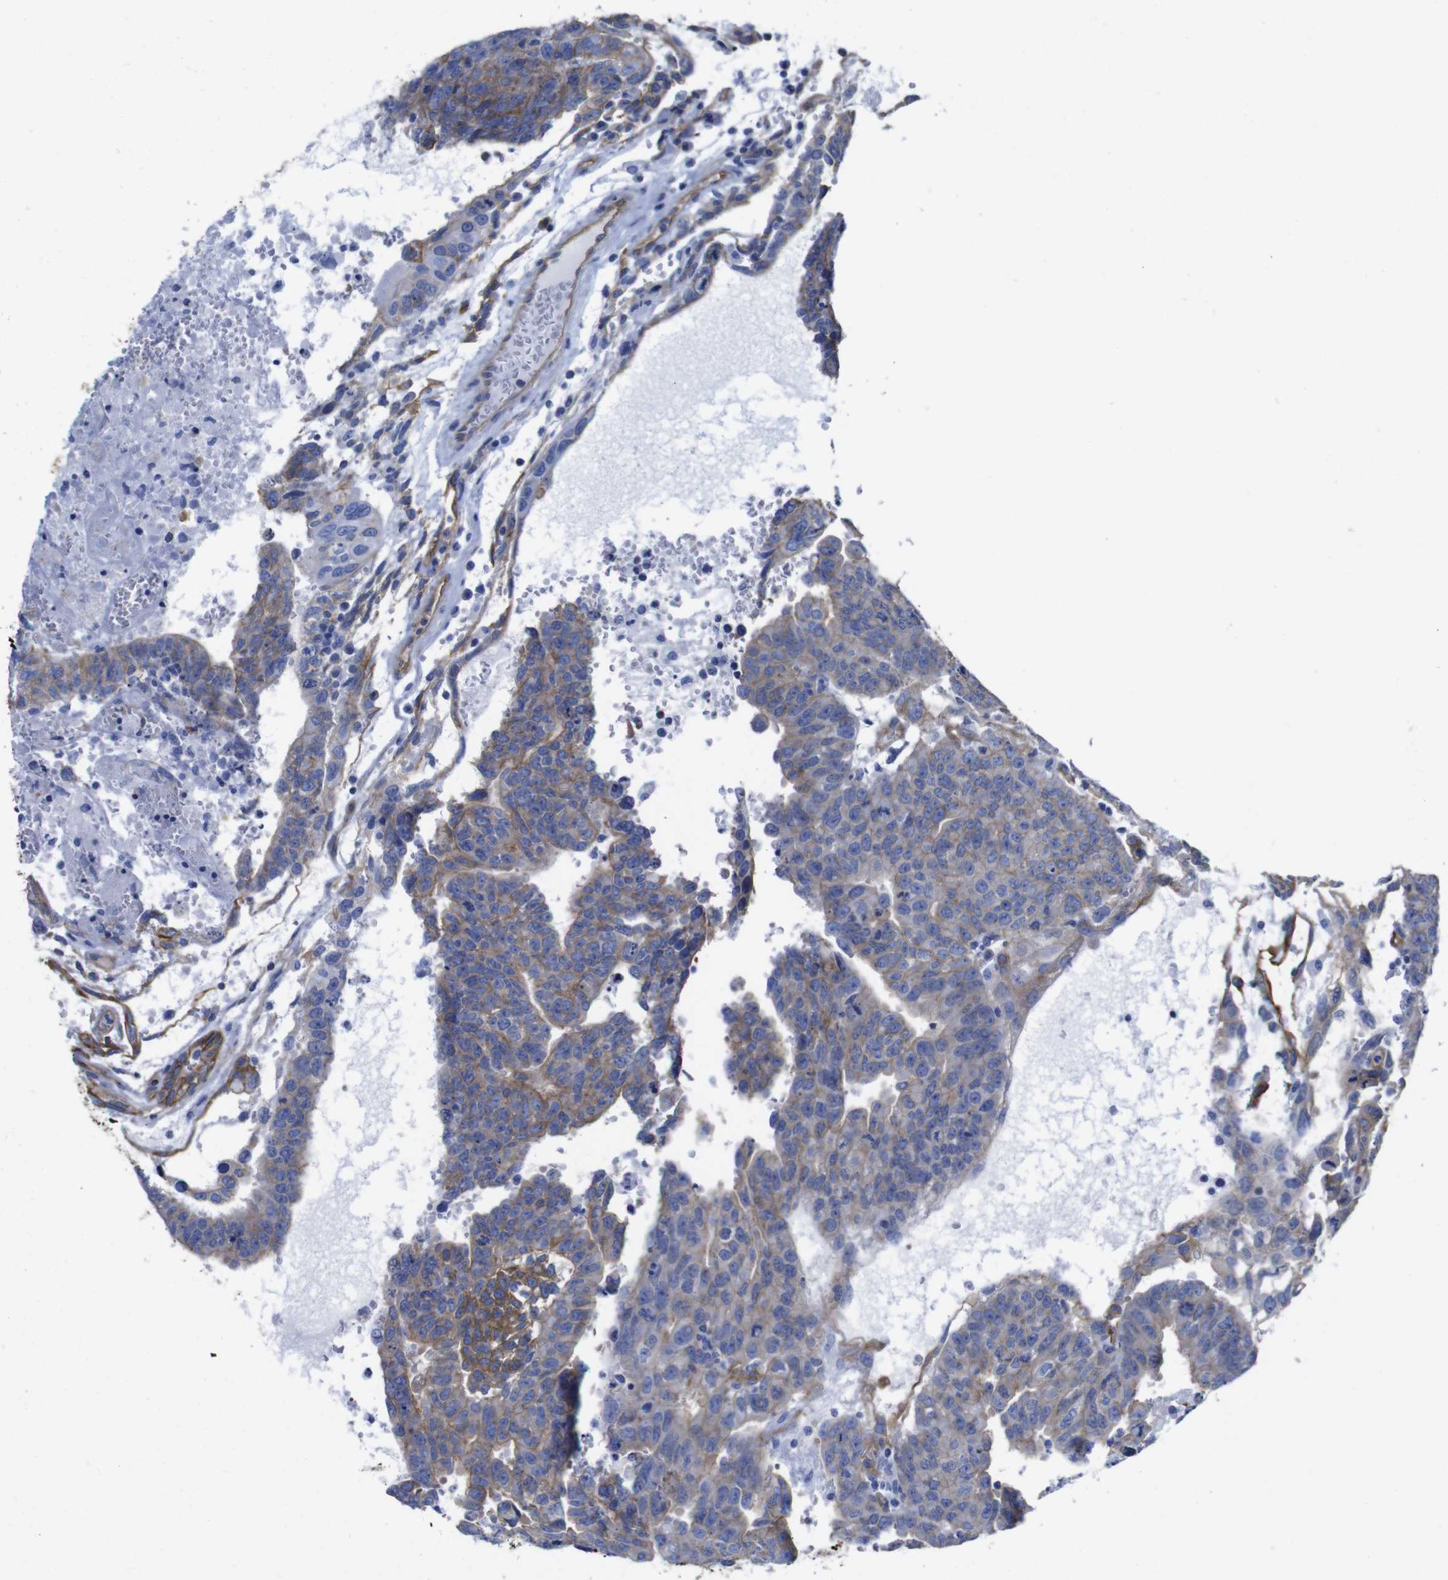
{"staining": {"intensity": "moderate", "quantity": ">75%", "location": "cytoplasmic/membranous"}, "tissue": "testis cancer", "cell_type": "Tumor cells", "image_type": "cancer", "snomed": [{"axis": "morphology", "description": "Seminoma, NOS"}, {"axis": "morphology", "description": "Carcinoma, Embryonal, NOS"}, {"axis": "topography", "description": "Testis"}], "caption": "Brown immunohistochemical staining in testis embryonal carcinoma reveals moderate cytoplasmic/membranous positivity in approximately >75% of tumor cells.", "gene": "SPTBN1", "patient": {"sex": "male", "age": 52}}